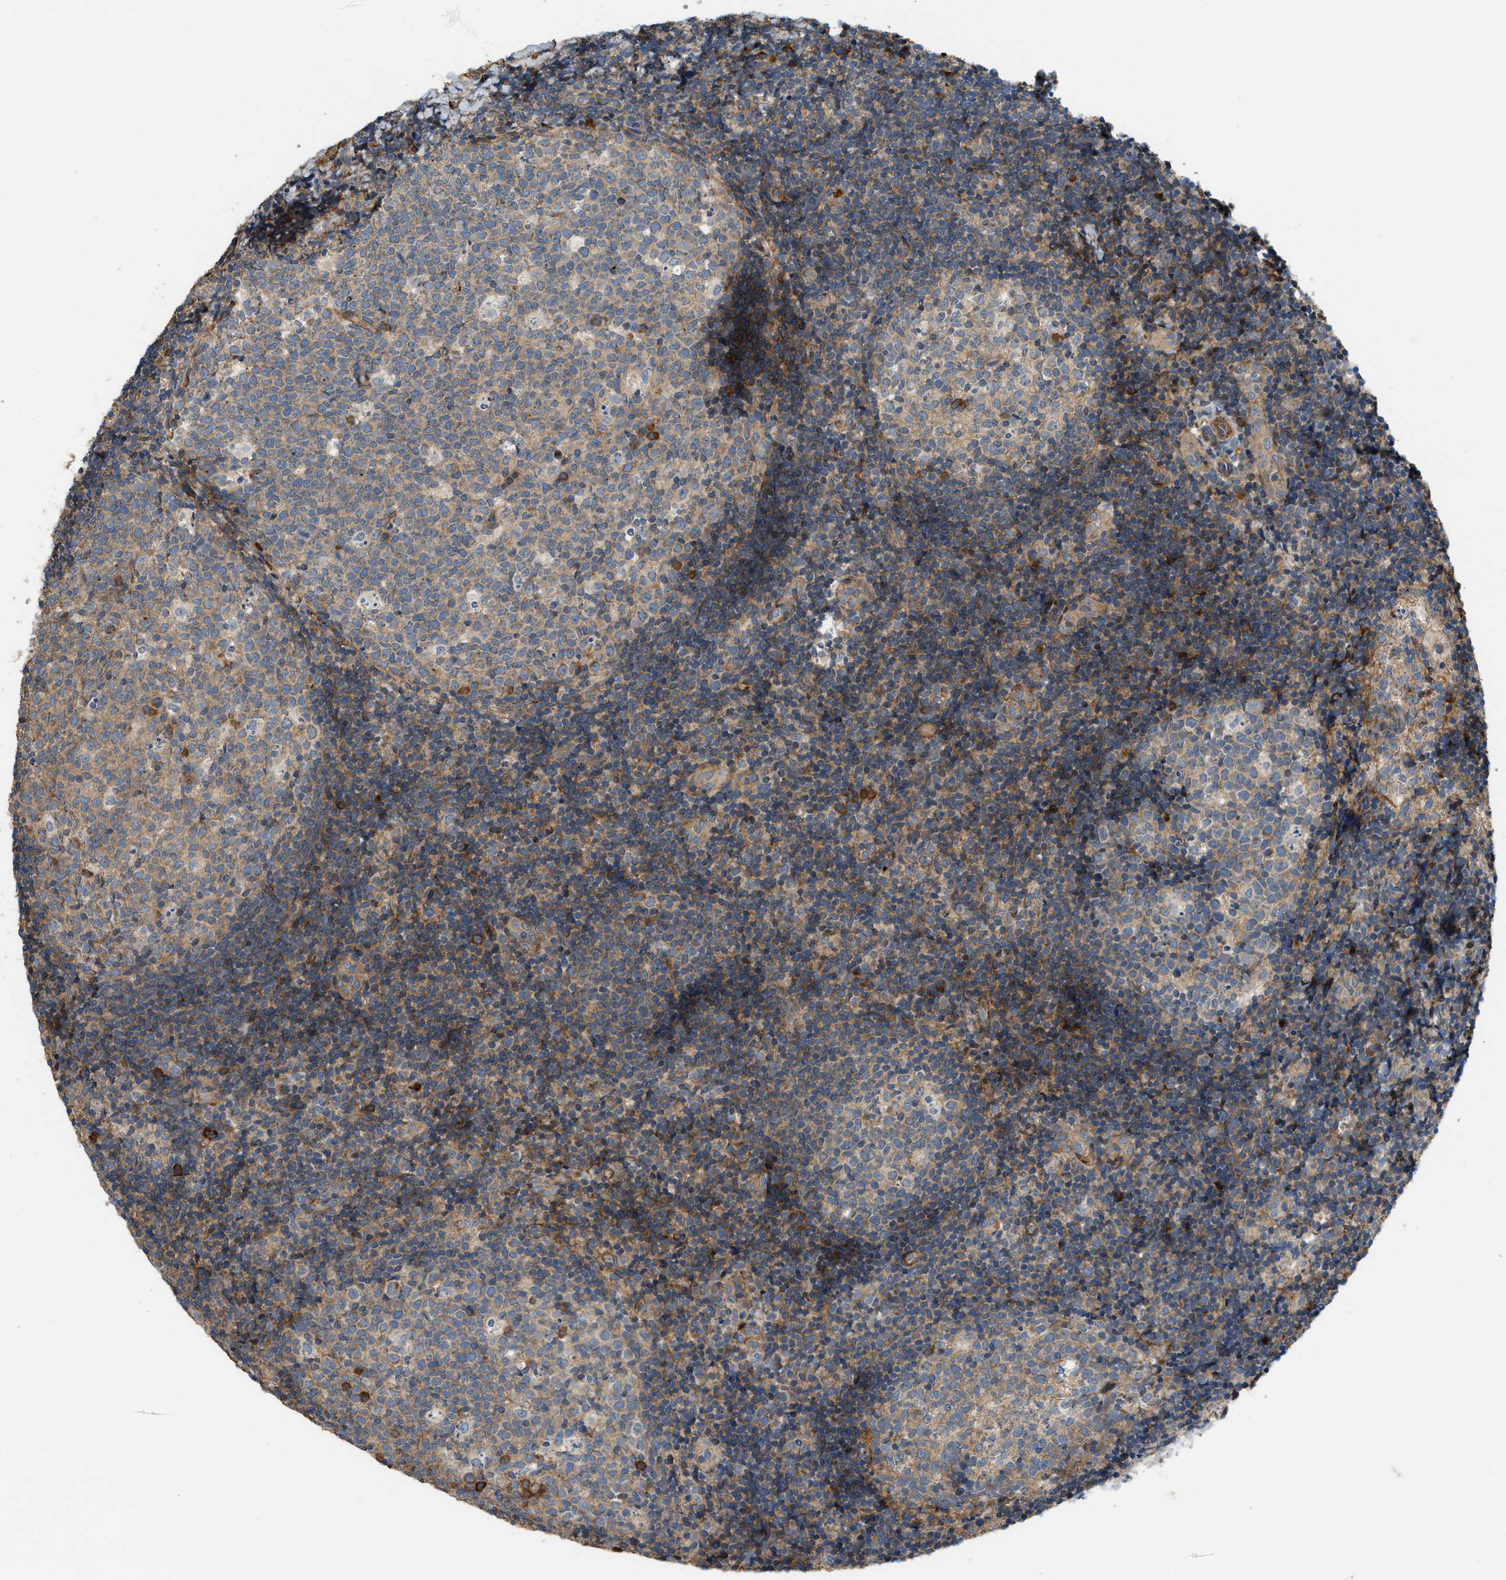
{"staining": {"intensity": "moderate", "quantity": "25%-75%", "location": "cytoplasmic/membranous"}, "tissue": "tonsil", "cell_type": "Germinal center cells", "image_type": "normal", "snomed": [{"axis": "morphology", "description": "Normal tissue, NOS"}, {"axis": "topography", "description": "Tonsil"}], "caption": "A micrograph of human tonsil stained for a protein reveals moderate cytoplasmic/membranous brown staining in germinal center cells. (Stains: DAB (3,3'-diaminobenzidine) in brown, nuclei in blue, Microscopy: brightfield microscopy at high magnification).", "gene": "BTN3A2", "patient": {"sex": "female", "age": 19}}